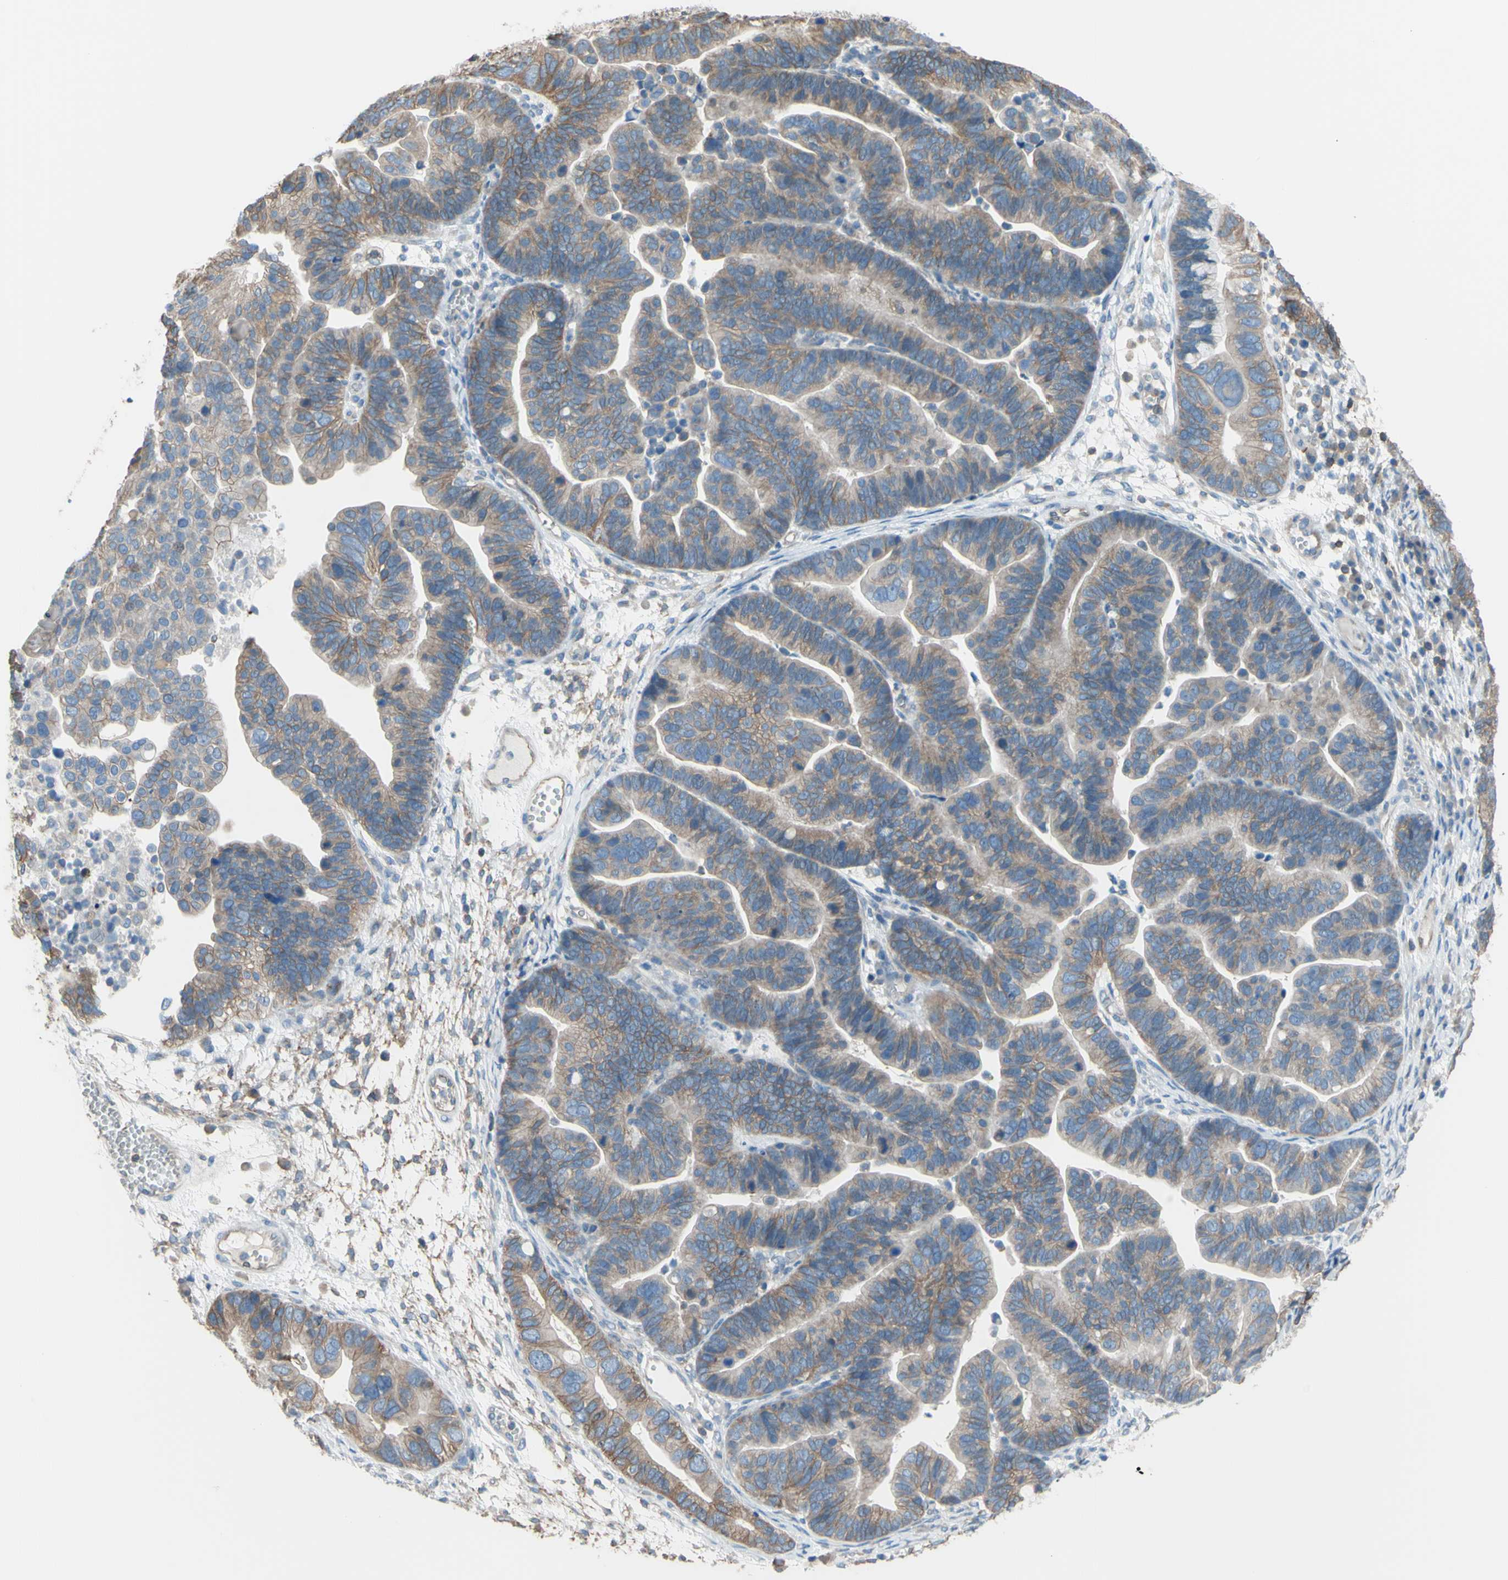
{"staining": {"intensity": "moderate", "quantity": ">75%", "location": "cytoplasmic/membranous"}, "tissue": "ovarian cancer", "cell_type": "Tumor cells", "image_type": "cancer", "snomed": [{"axis": "morphology", "description": "Cystadenocarcinoma, serous, NOS"}, {"axis": "topography", "description": "Ovary"}], "caption": "DAB immunohistochemical staining of serous cystadenocarcinoma (ovarian) displays moderate cytoplasmic/membranous protein staining in about >75% of tumor cells. (DAB = brown stain, brightfield microscopy at high magnification).", "gene": "ADD1", "patient": {"sex": "female", "age": 56}}